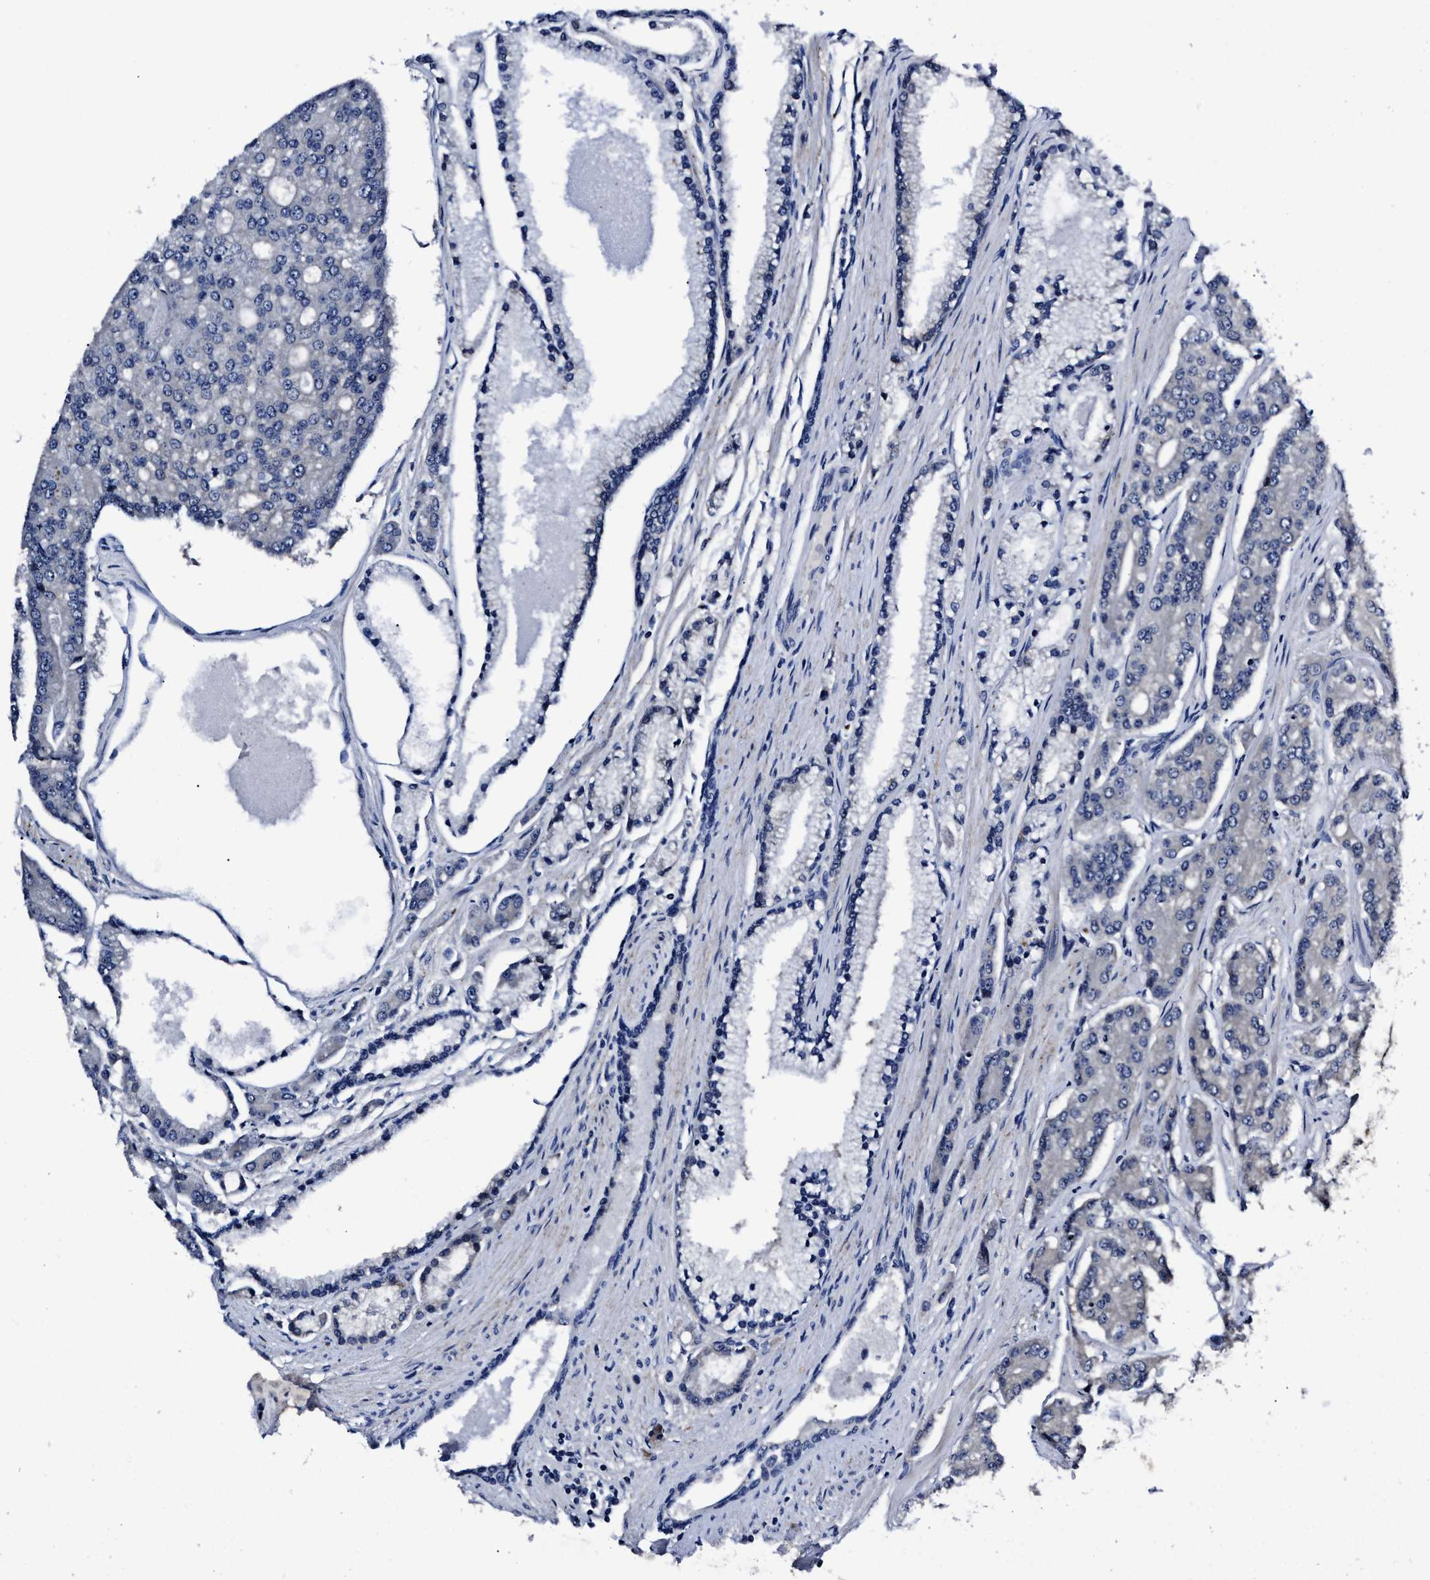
{"staining": {"intensity": "negative", "quantity": "none", "location": "none"}, "tissue": "prostate cancer", "cell_type": "Tumor cells", "image_type": "cancer", "snomed": [{"axis": "morphology", "description": "Adenocarcinoma, High grade"}, {"axis": "topography", "description": "Prostate"}], "caption": "DAB immunohistochemical staining of prostate high-grade adenocarcinoma reveals no significant positivity in tumor cells.", "gene": "OLFML2A", "patient": {"sex": "male", "age": 71}}